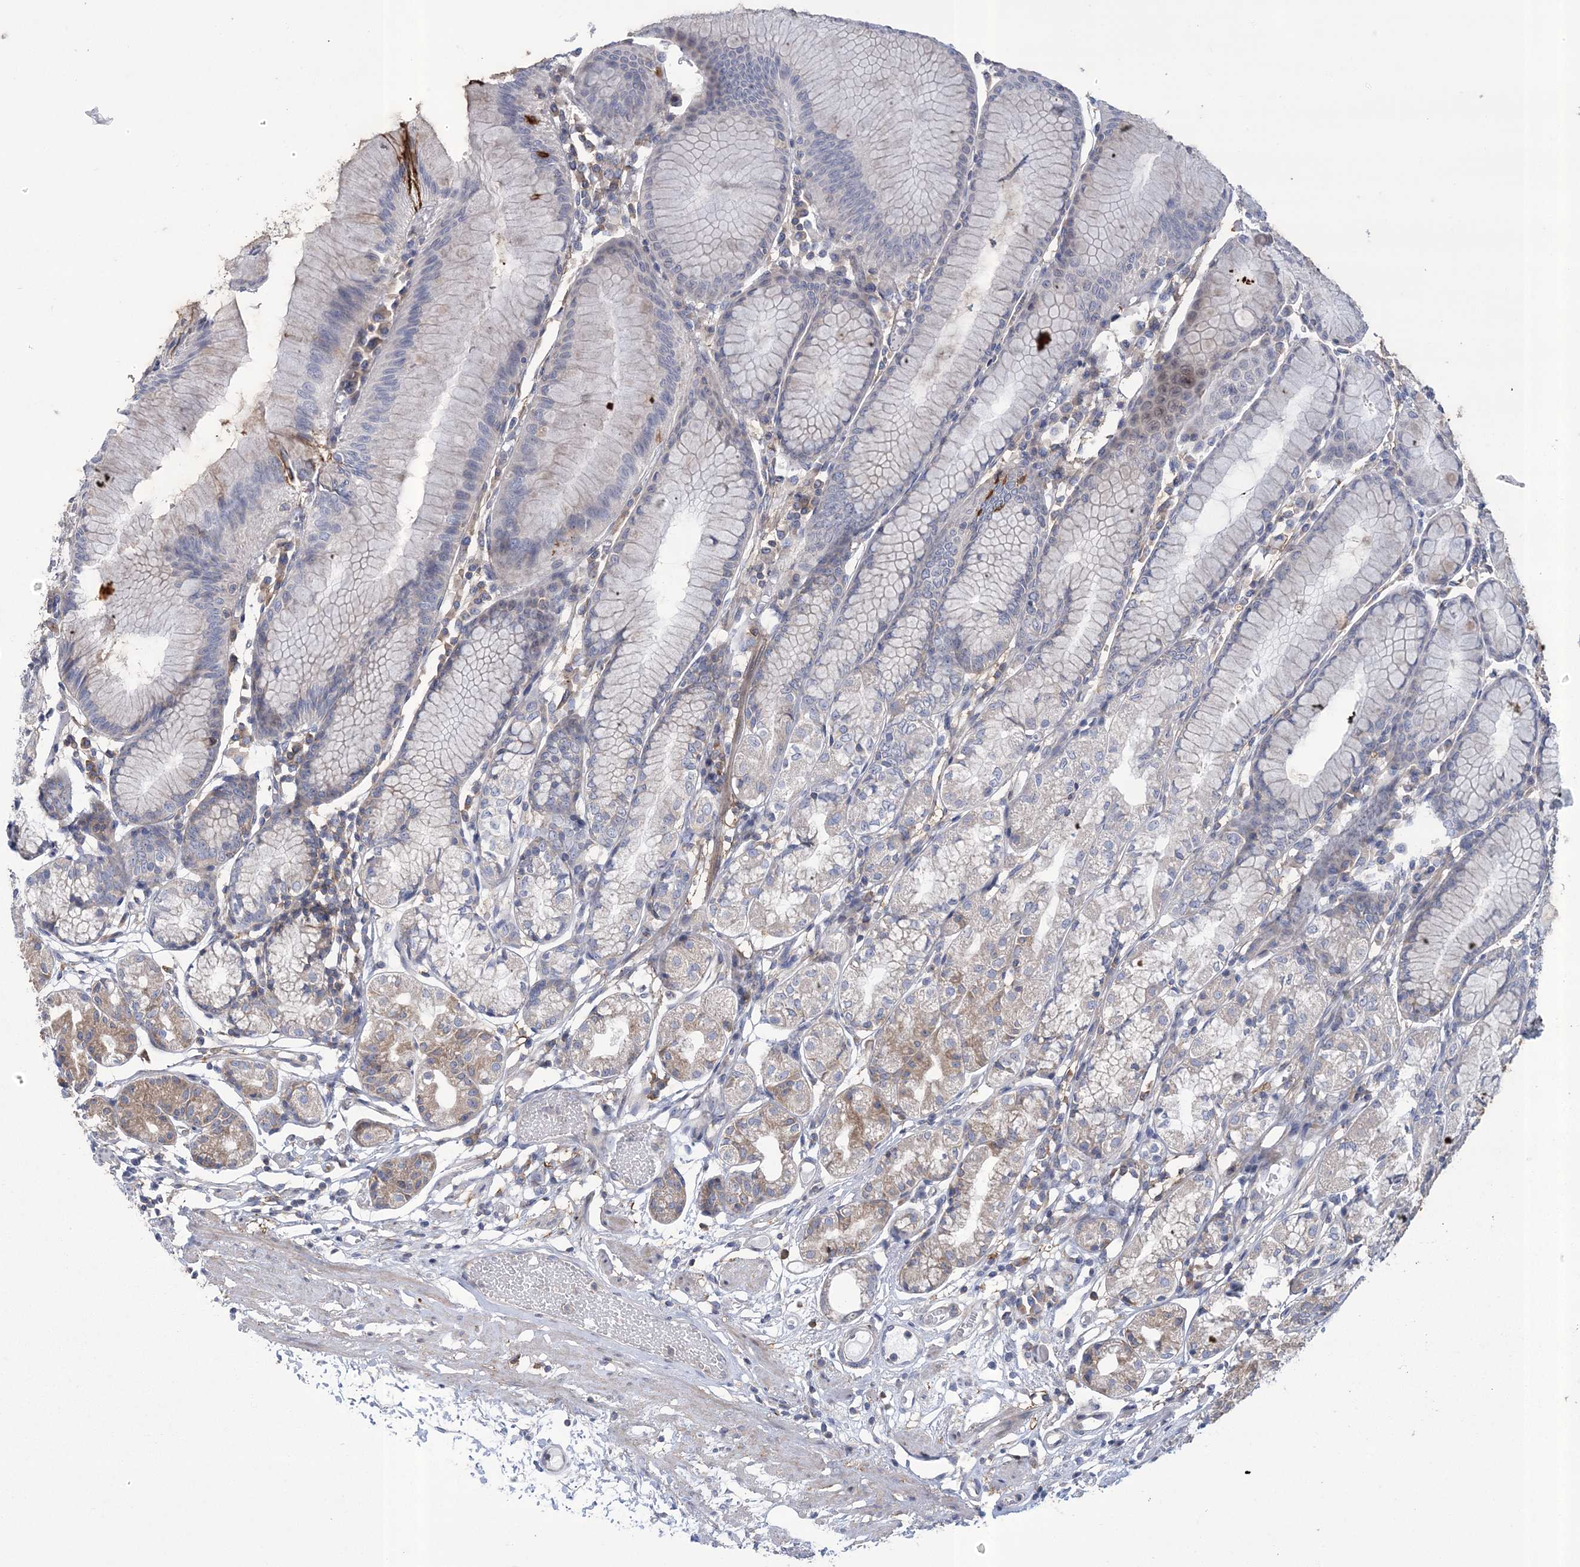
{"staining": {"intensity": "moderate", "quantity": "25%-75%", "location": "cytoplasmic/membranous"}, "tissue": "stomach", "cell_type": "Glandular cells", "image_type": "normal", "snomed": [{"axis": "morphology", "description": "Normal tissue, NOS"}, {"axis": "topography", "description": "Stomach"}], "caption": "Immunohistochemical staining of benign stomach exhibits moderate cytoplasmic/membranous protein expression in about 25%-75% of glandular cells.", "gene": "ARSJ", "patient": {"sex": "female", "age": 57}}